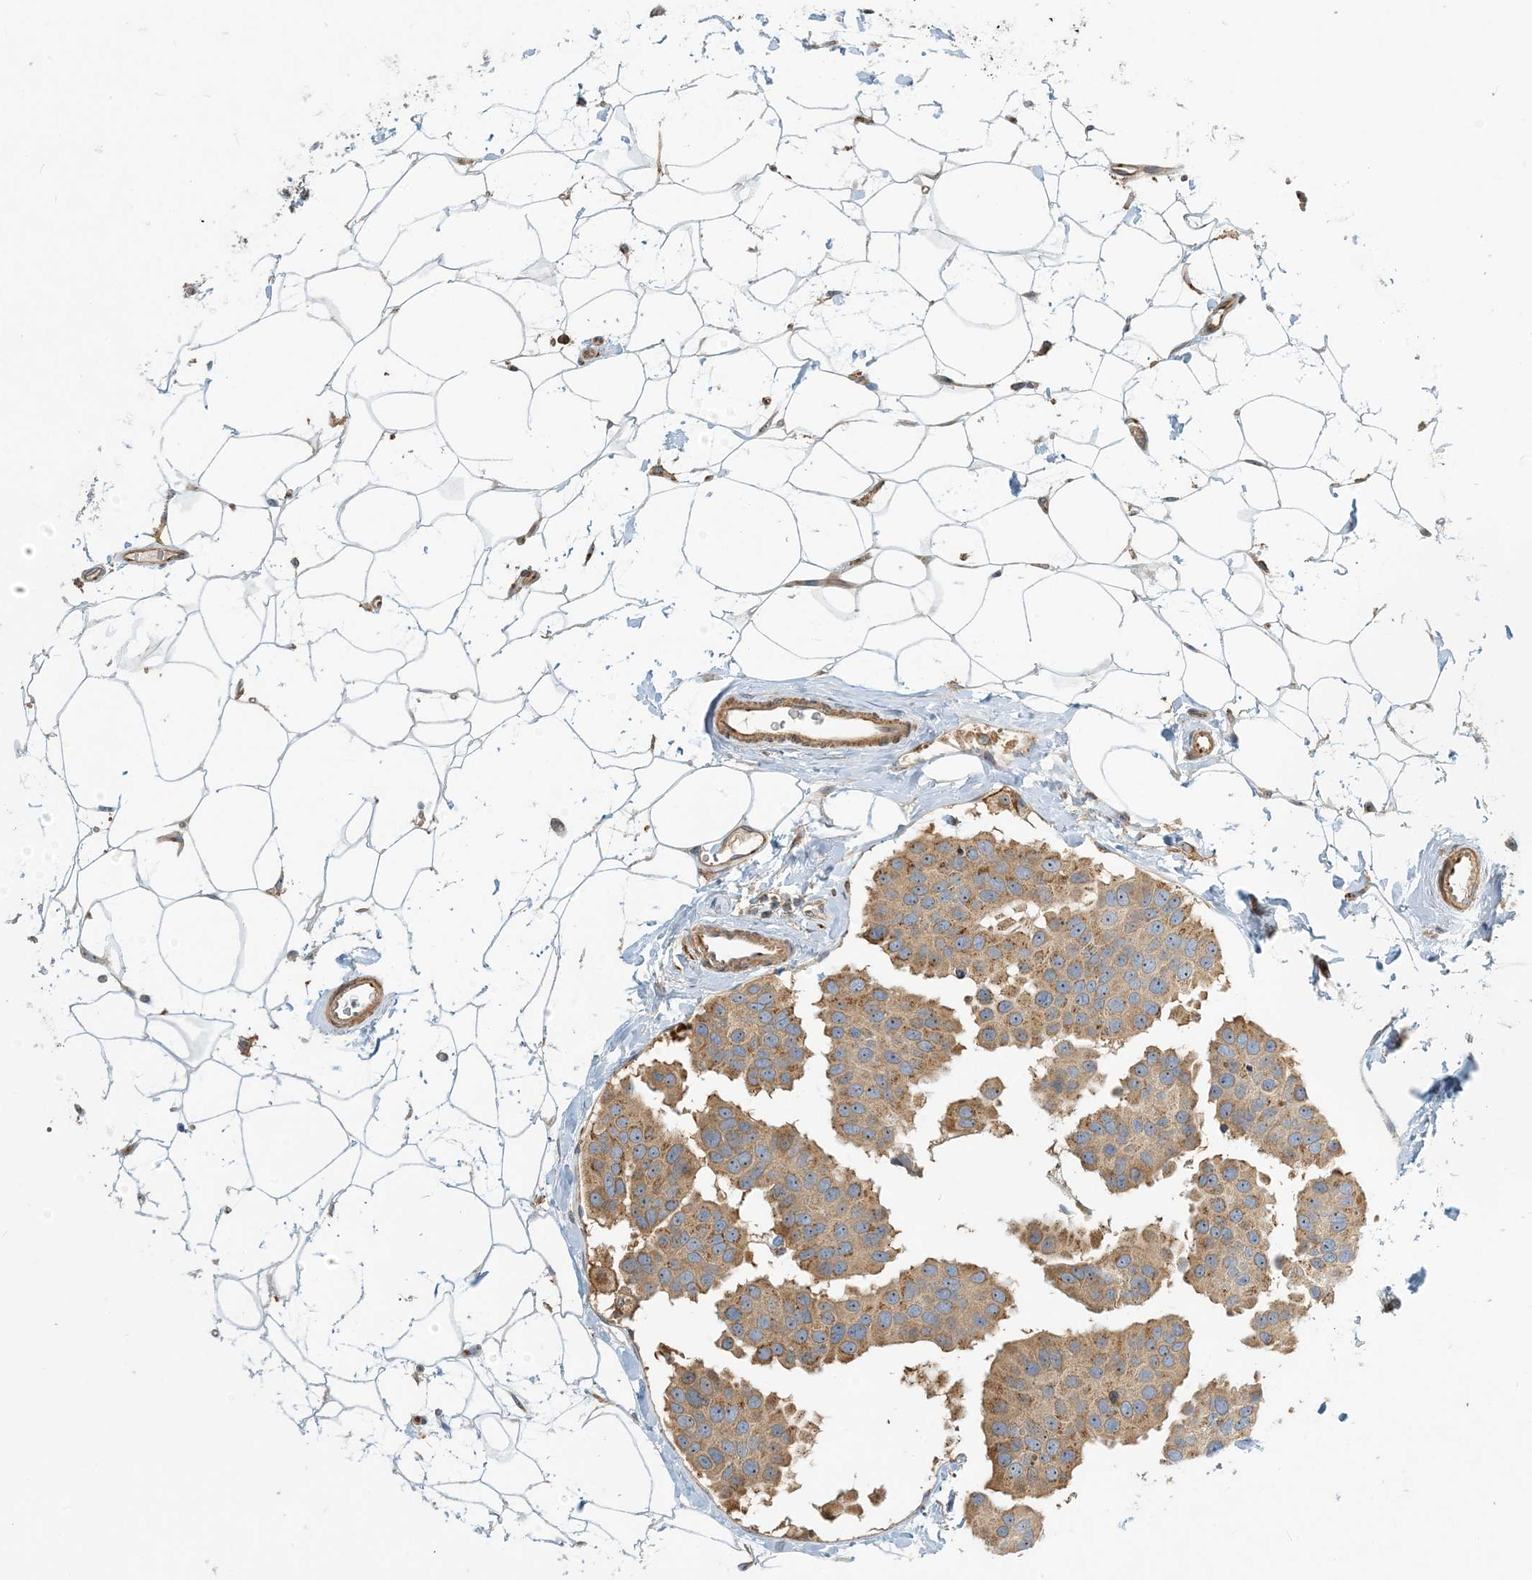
{"staining": {"intensity": "moderate", "quantity": ">75%", "location": "cytoplasmic/membranous"}, "tissue": "breast cancer", "cell_type": "Tumor cells", "image_type": "cancer", "snomed": [{"axis": "morphology", "description": "Normal tissue, NOS"}, {"axis": "morphology", "description": "Duct carcinoma"}, {"axis": "topography", "description": "Breast"}], "caption": "Moderate cytoplasmic/membranous protein positivity is present in approximately >75% of tumor cells in breast infiltrating ductal carcinoma. Using DAB (3,3'-diaminobenzidine) (brown) and hematoxylin (blue) stains, captured at high magnification using brightfield microscopy.", "gene": "COLEC11", "patient": {"sex": "female", "age": 39}}